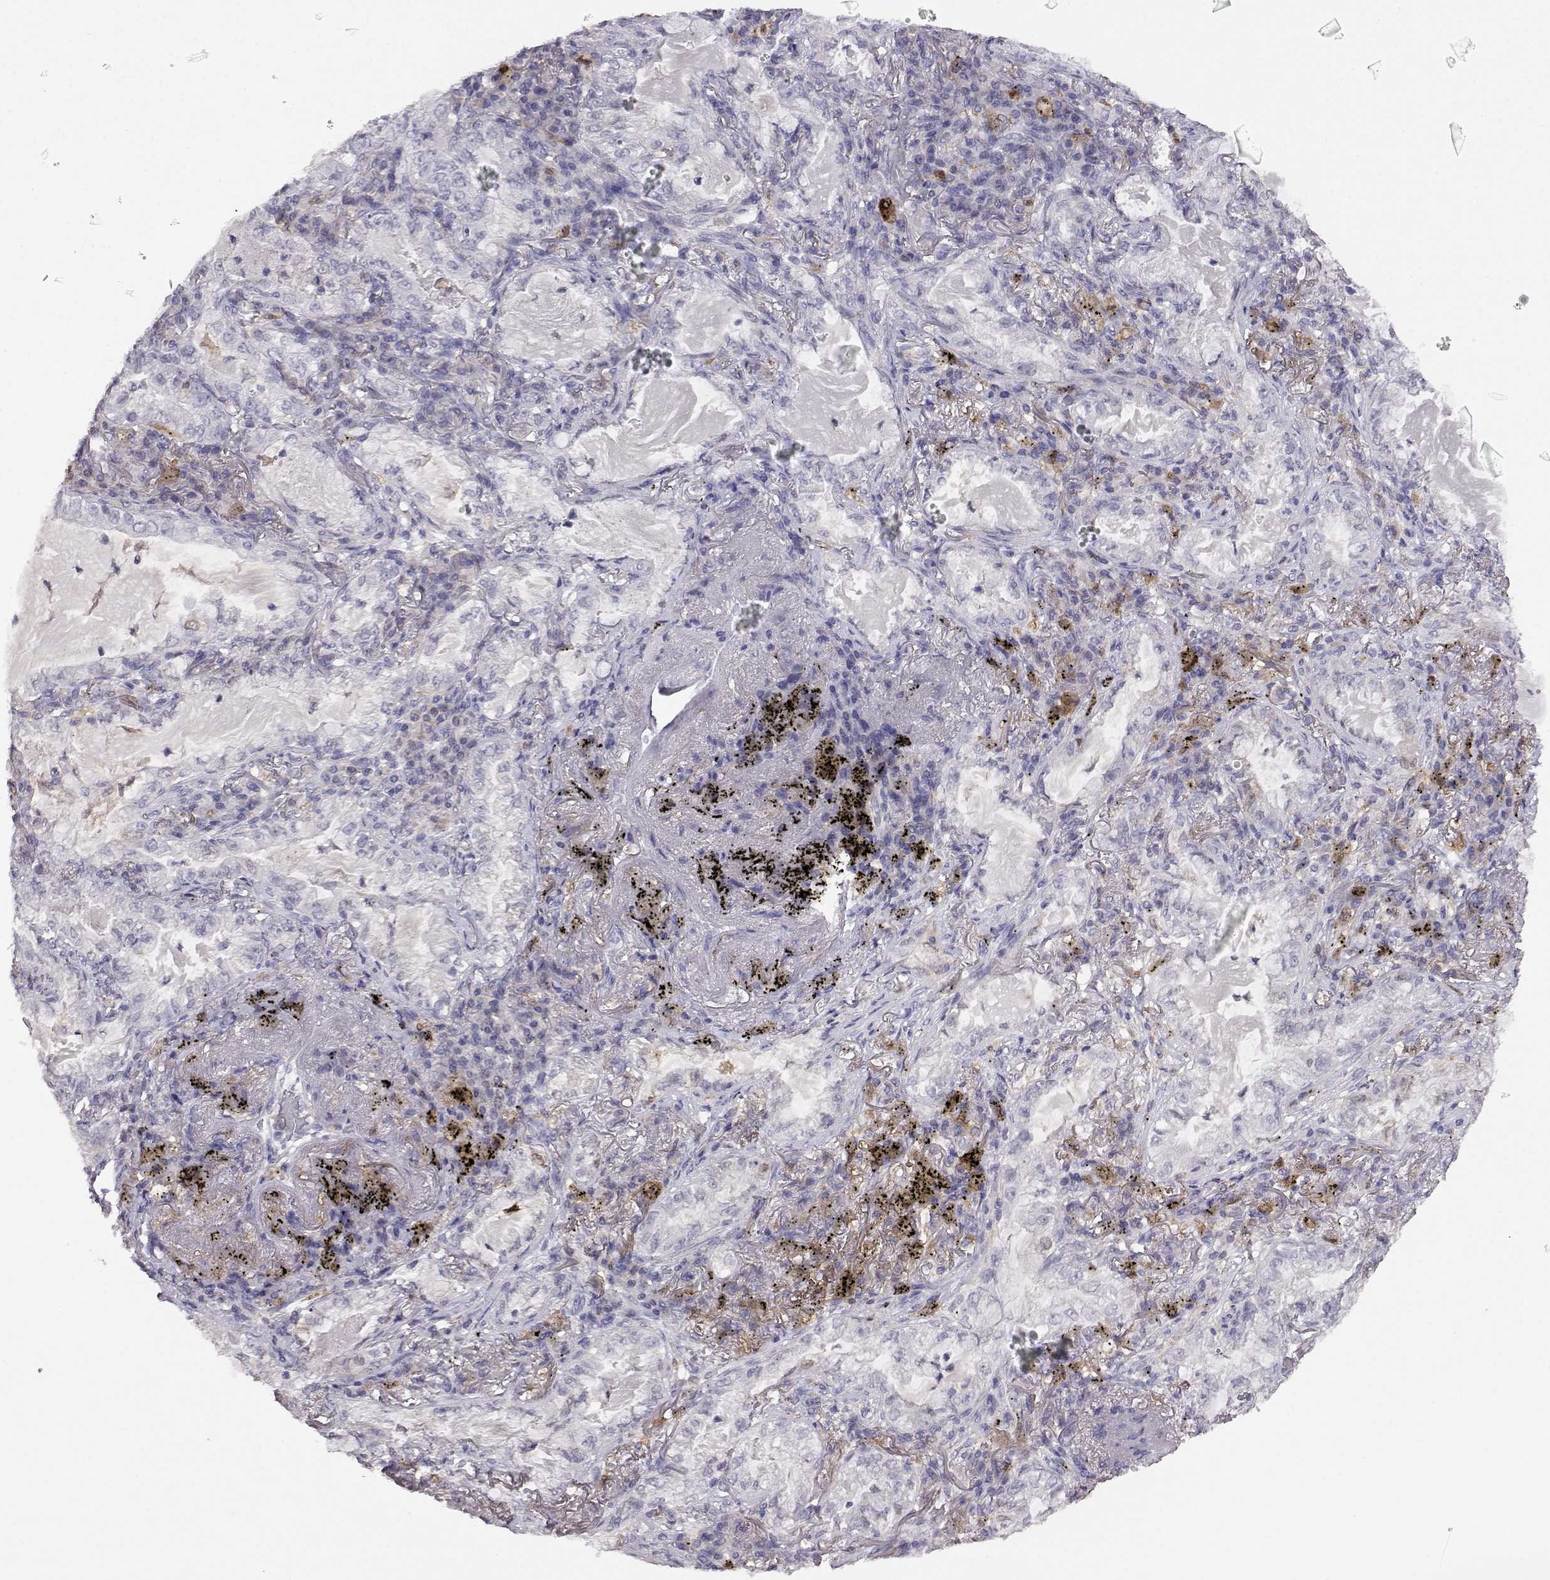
{"staining": {"intensity": "negative", "quantity": "none", "location": "none"}, "tissue": "lung cancer", "cell_type": "Tumor cells", "image_type": "cancer", "snomed": [{"axis": "morphology", "description": "Adenocarcinoma, NOS"}, {"axis": "topography", "description": "Lung"}], "caption": "DAB (3,3'-diaminobenzidine) immunohistochemical staining of lung cancer demonstrates no significant positivity in tumor cells.", "gene": "AKR1B1", "patient": {"sex": "female", "age": 73}}